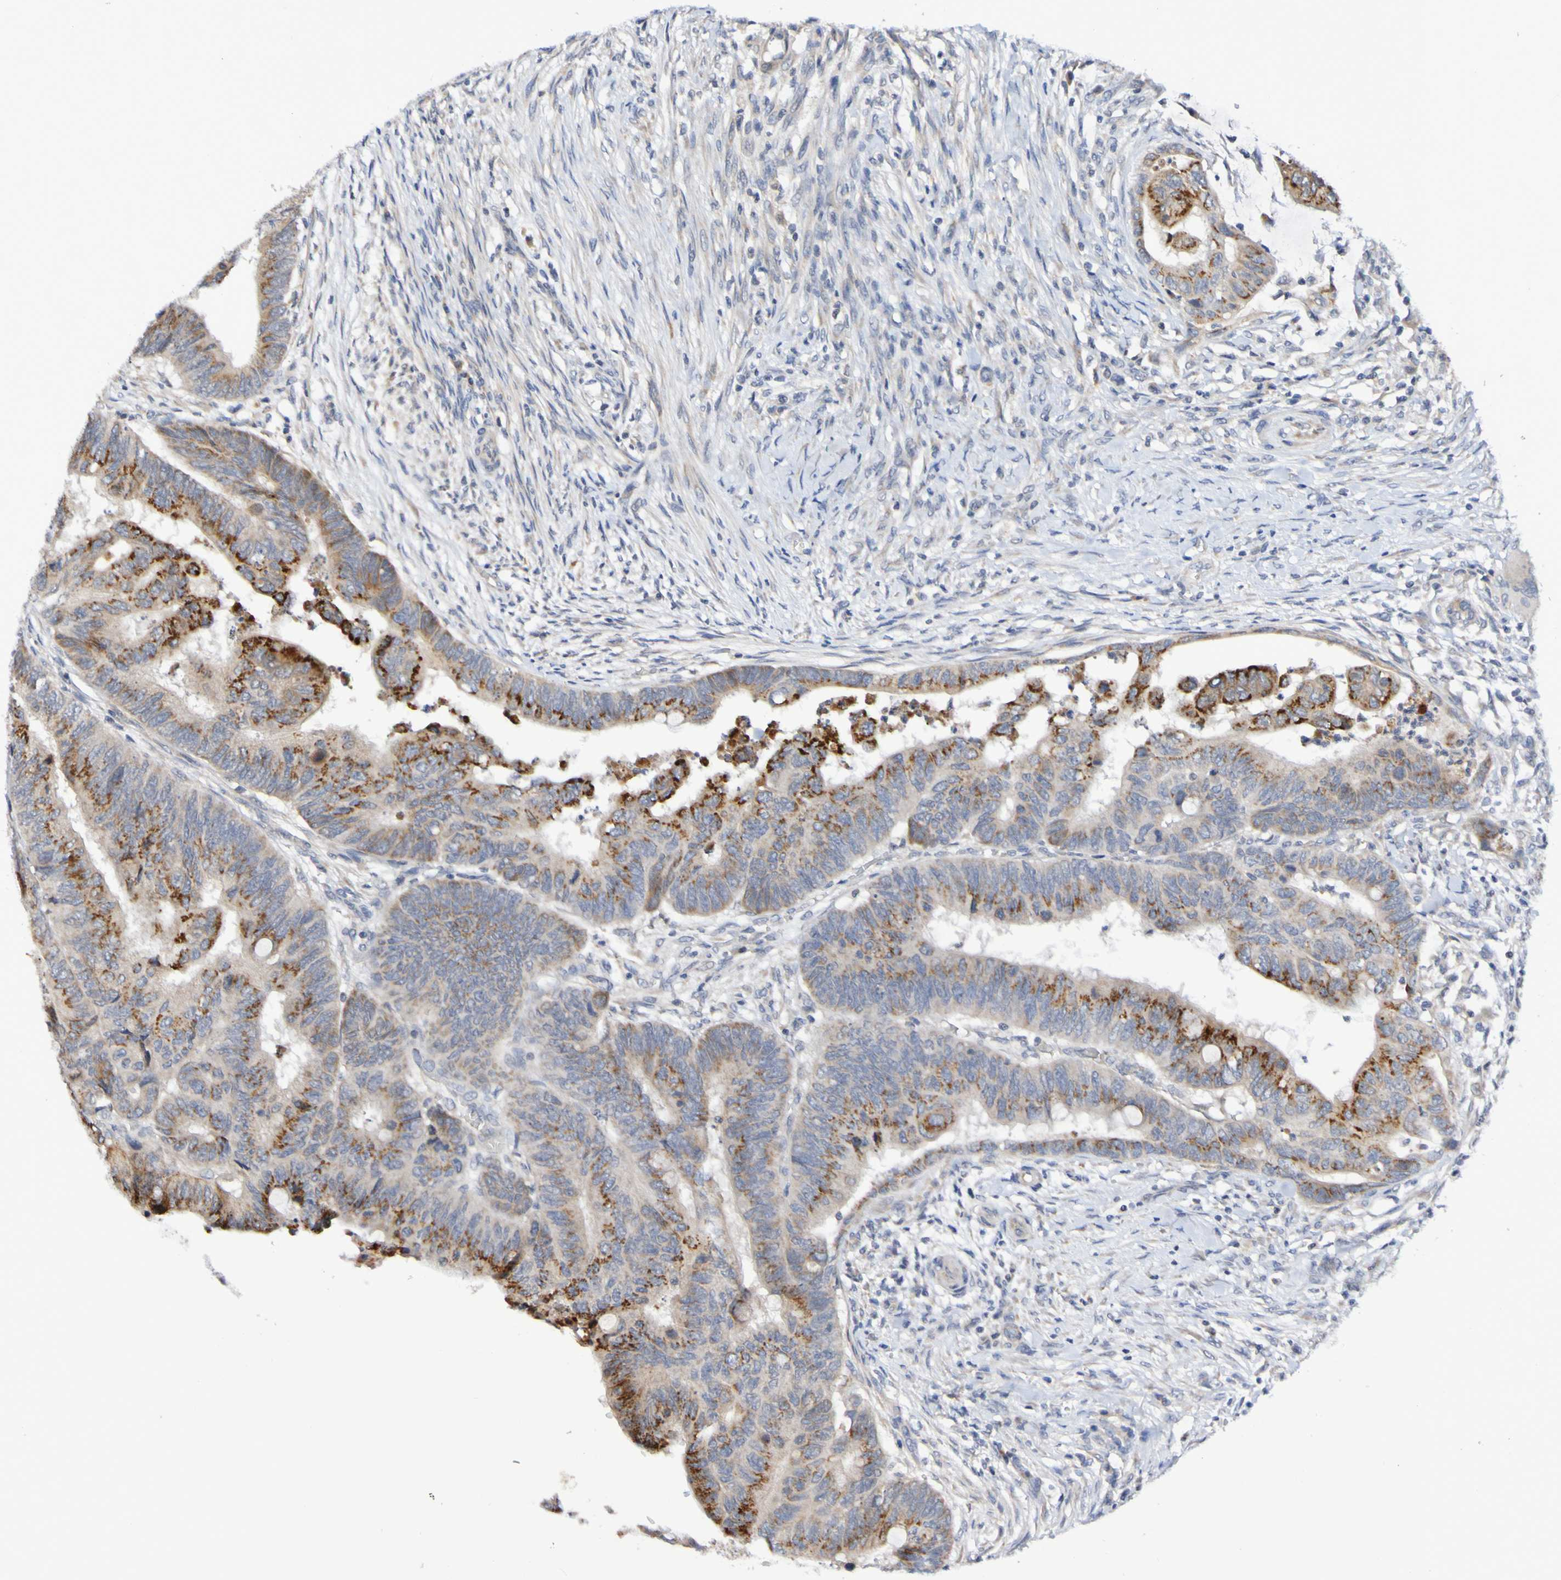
{"staining": {"intensity": "strong", "quantity": "25%-75%", "location": "cytoplasmic/membranous"}, "tissue": "colorectal cancer", "cell_type": "Tumor cells", "image_type": "cancer", "snomed": [{"axis": "morphology", "description": "Normal tissue, NOS"}, {"axis": "morphology", "description": "Adenocarcinoma, NOS"}, {"axis": "topography", "description": "Rectum"}, {"axis": "topography", "description": "Peripheral nerve tissue"}], "caption": "Strong cytoplasmic/membranous staining for a protein is identified in about 25%-75% of tumor cells of colorectal adenocarcinoma using immunohistochemistry (IHC).", "gene": "PTP4A2", "patient": {"sex": "male", "age": 92}}